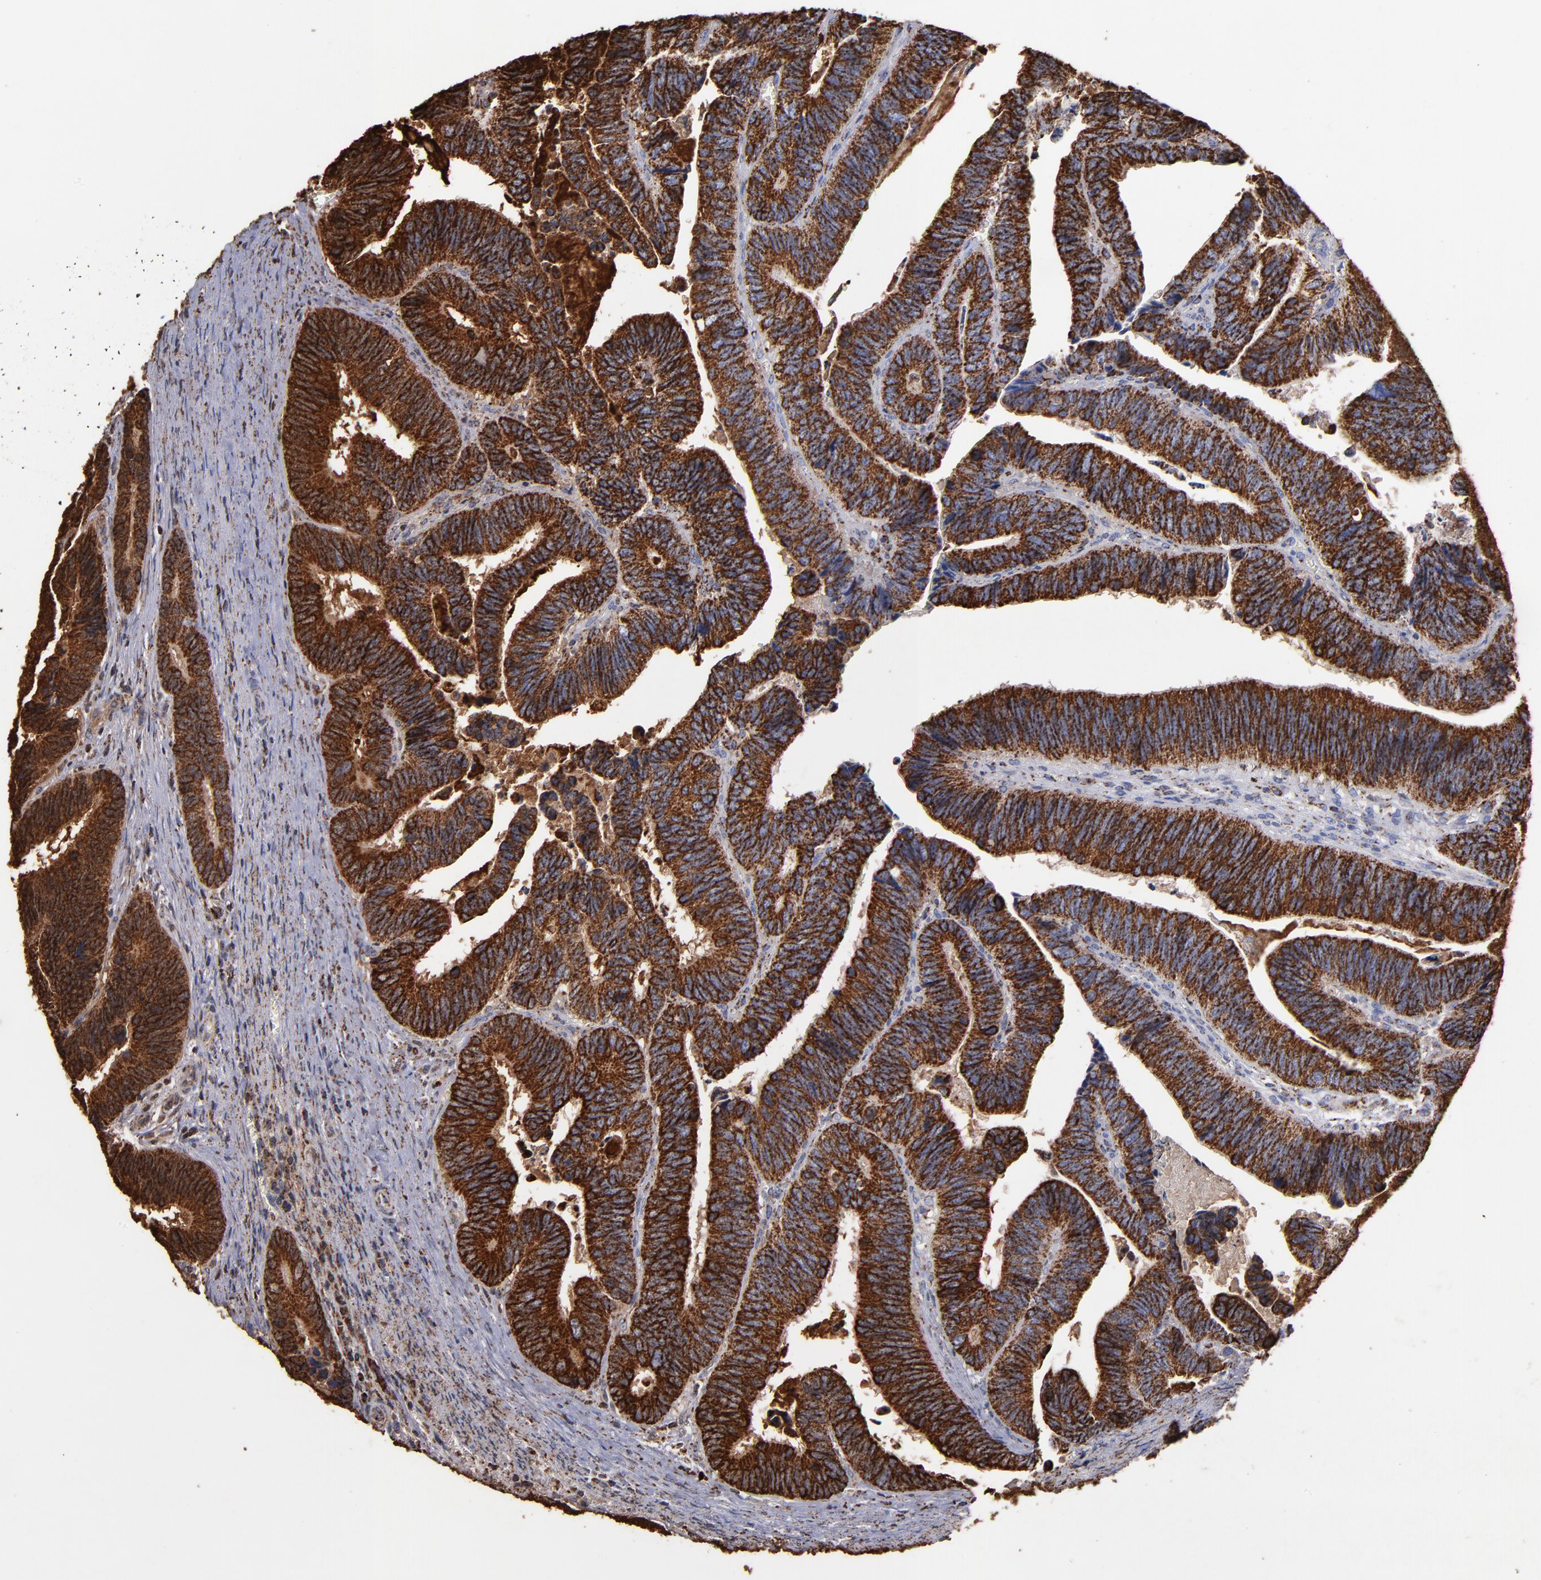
{"staining": {"intensity": "strong", "quantity": ">75%", "location": "cytoplasmic/membranous"}, "tissue": "colorectal cancer", "cell_type": "Tumor cells", "image_type": "cancer", "snomed": [{"axis": "morphology", "description": "Adenocarcinoma, NOS"}, {"axis": "topography", "description": "Colon"}], "caption": "Brown immunohistochemical staining in adenocarcinoma (colorectal) demonstrates strong cytoplasmic/membranous expression in about >75% of tumor cells.", "gene": "SOD2", "patient": {"sex": "male", "age": 72}}